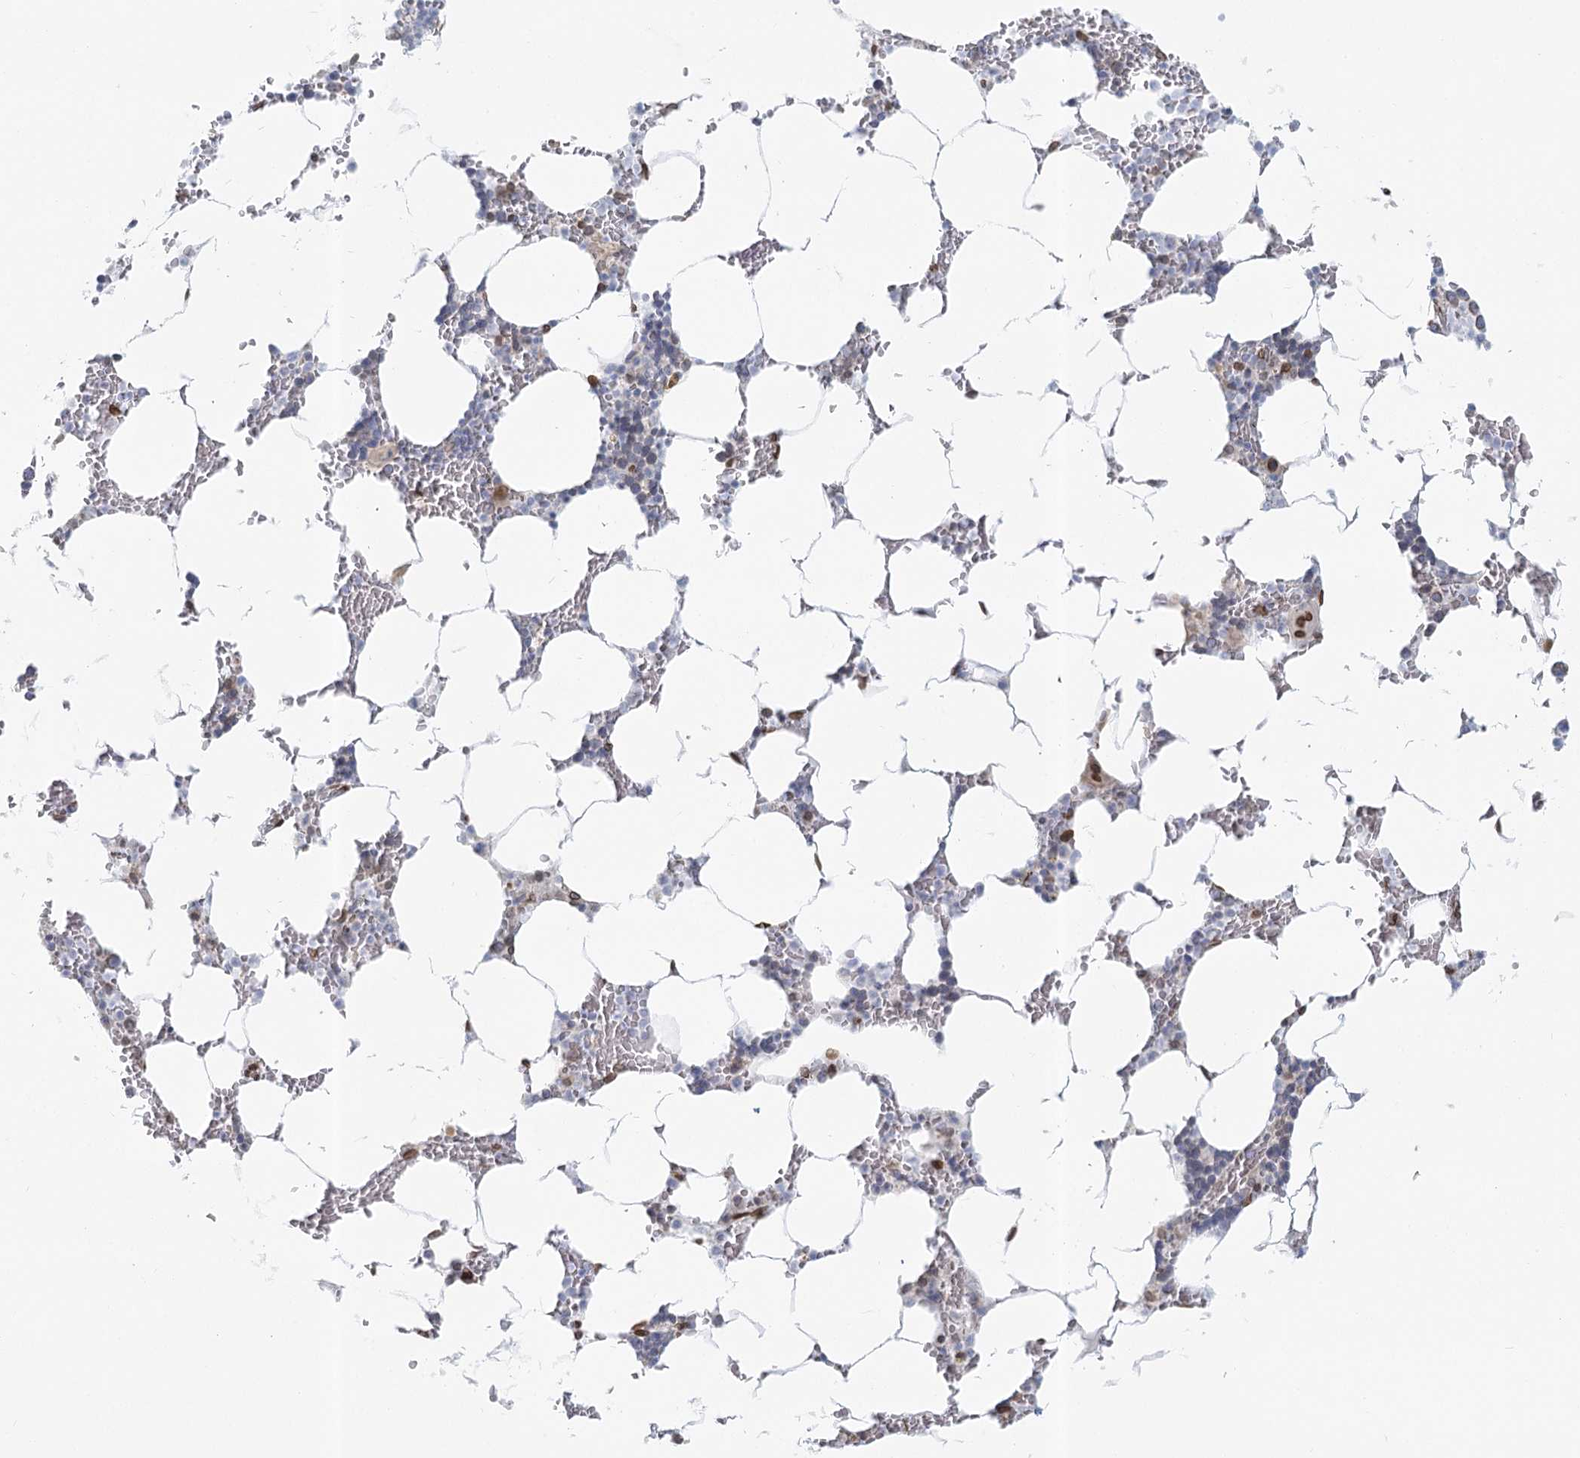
{"staining": {"intensity": "moderate", "quantity": "<25%", "location": "nuclear"}, "tissue": "bone marrow", "cell_type": "Hematopoietic cells", "image_type": "normal", "snomed": [{"axis": "morphology", "description": "Normal tissue, NOS"}, {"axis": "topography", "description": "Bone marrow"}], "caption": "Immunohistochemical staining of normal human bone marrow demonstrates moderate nuclear protein positivity in approximately <25% of hematopoietic cells.", "gene": "VWA5A", "patient": {"sex": "male", "age": 70}}